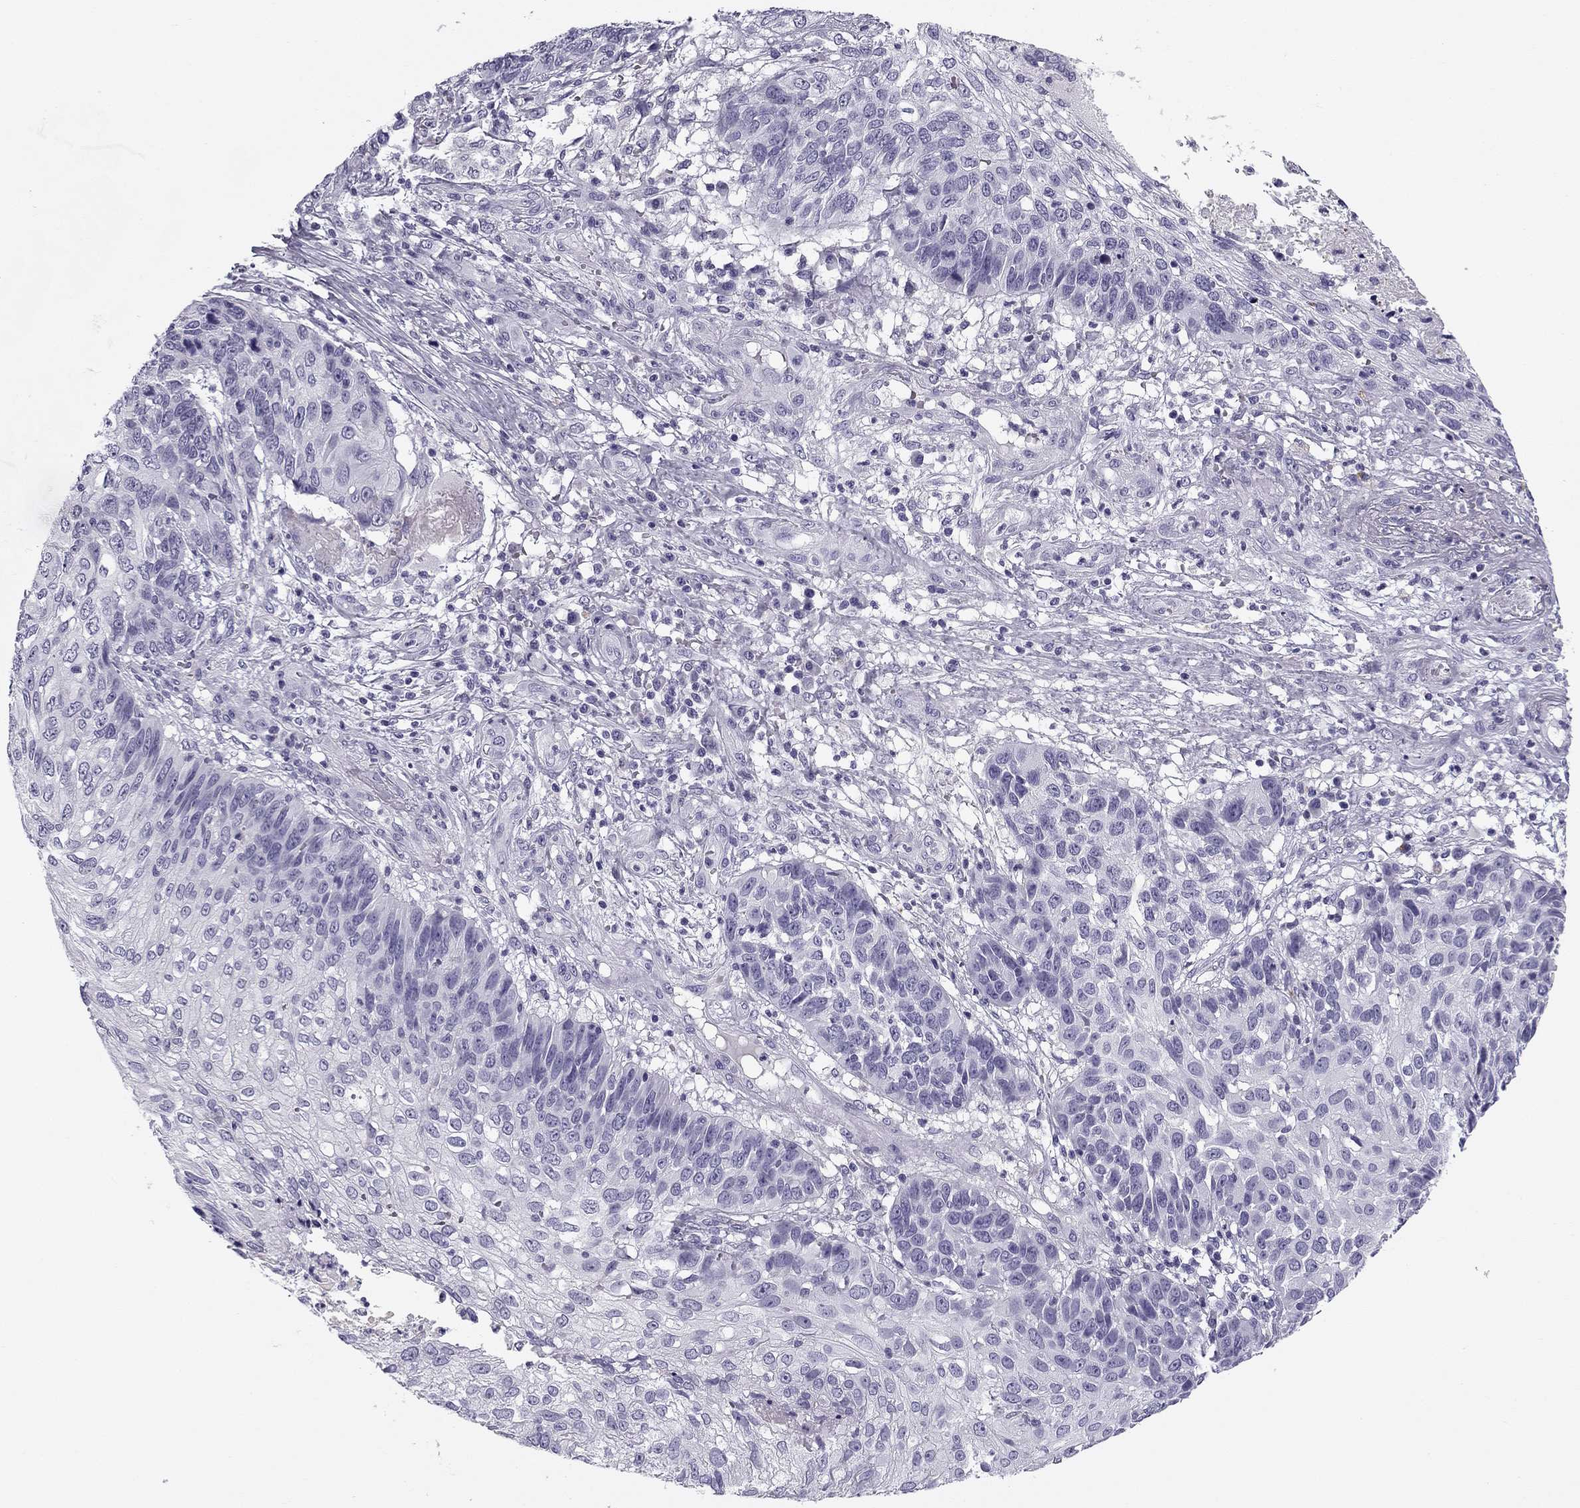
{"staining": {"intensity": "negative", "quantity": "none", "location": "none"}, "tissue": "skin cancer", "cell_type": "Tumor cells", "image_type": "cancer", "snomed": [{"axis": "morphology", "description": "Squamous cell carcinoma, NOS"}, {"axis": "topography", "description": "Skin"}], "caption": "Immunohistochemistry image of neoplastic tissue: human squamous cell carcinoma (skin) stained with DAB (3,3'-diaminobenzidine) reveals no significant protein staining in tumor cells. (DAB immunohistochemistry (IHC) with hematoxylin counter stain).", "gene": "MC5R", "patient": {"sex": "male", "age": 92}}